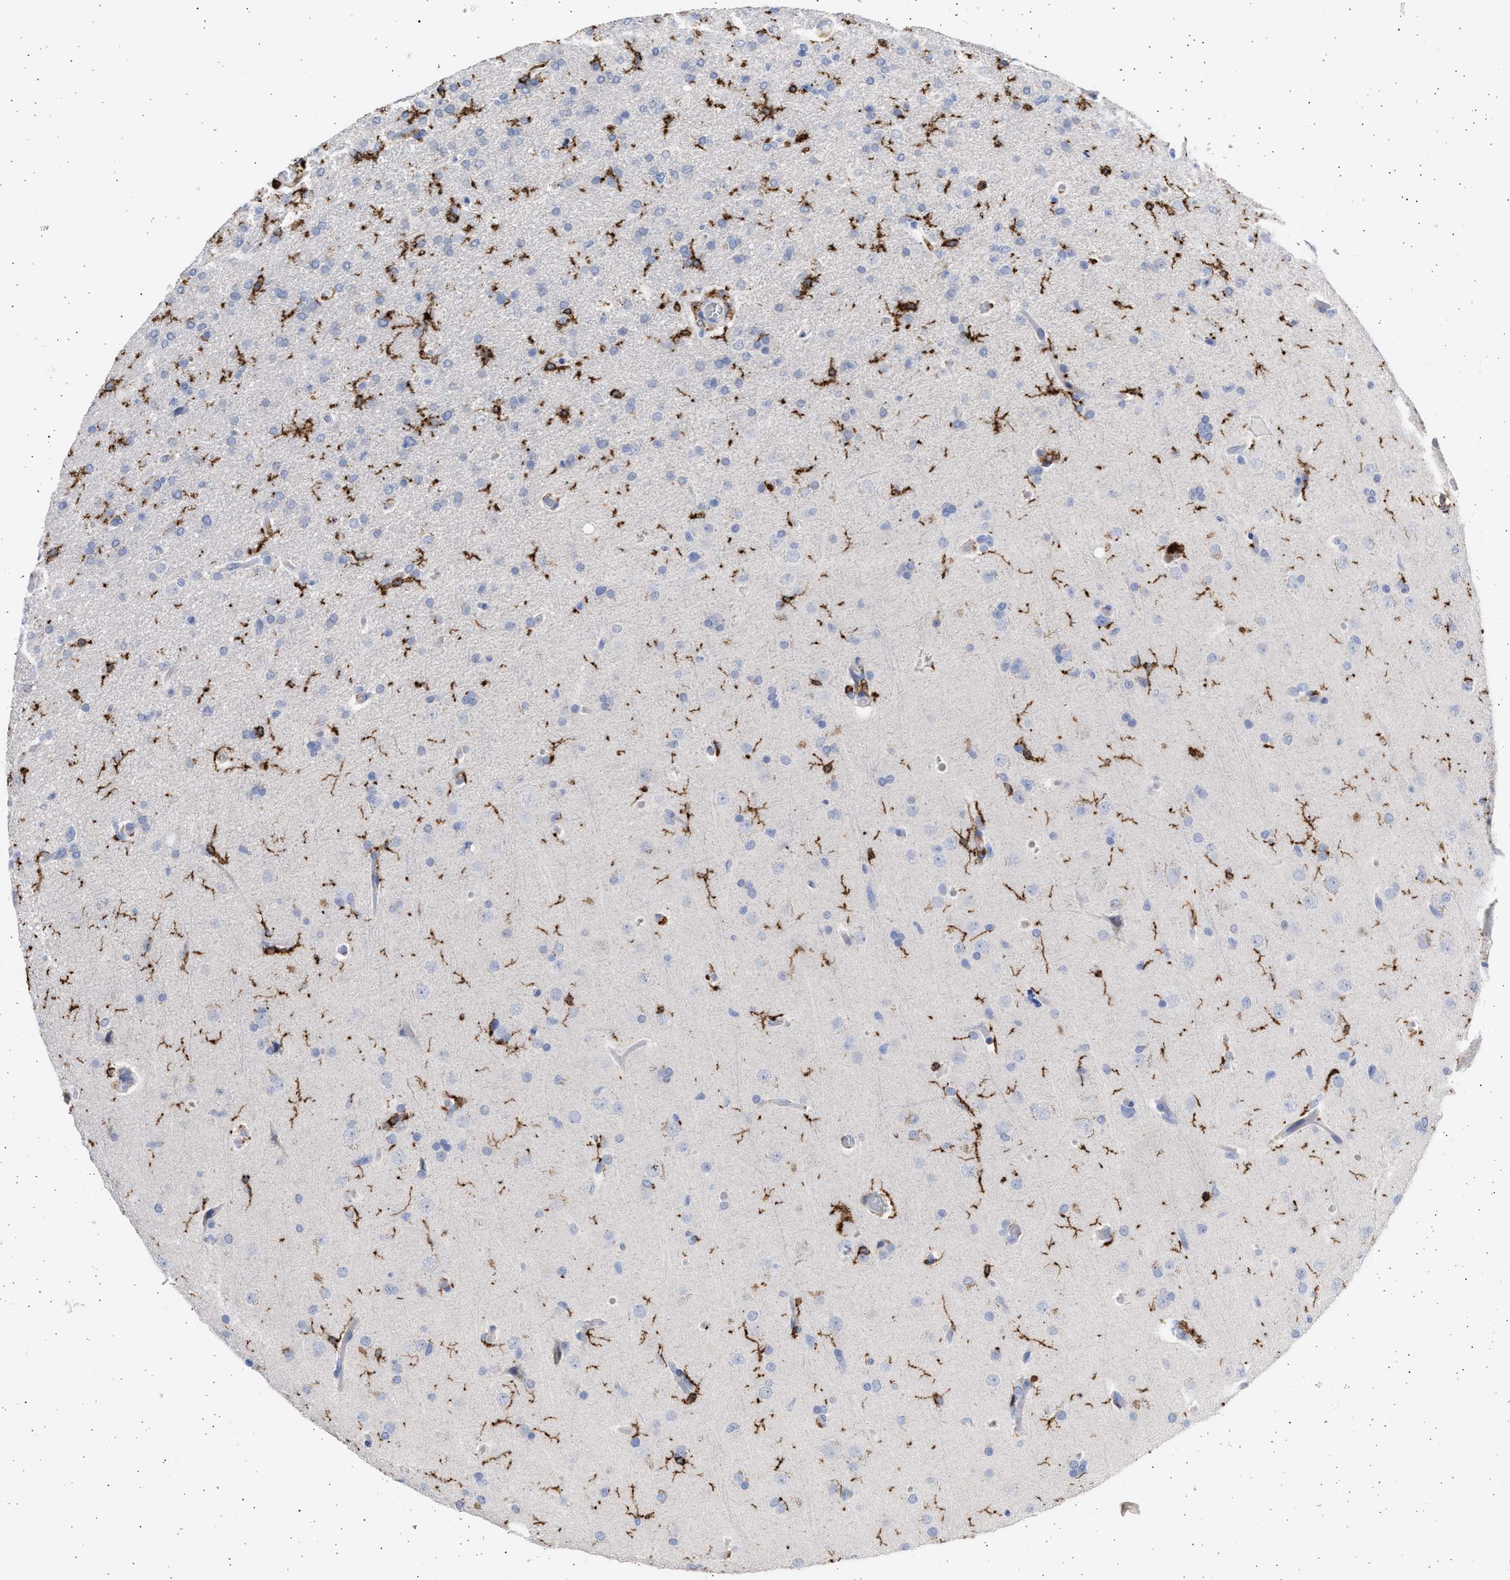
{"staining": {"intensity": "negative", "quantity": "none", "location": "none"}, "tissue": "glioma", "cell_type": "Tumor cells", "image_type": "cancer", "snomed": [{"axis": "morphology", "description": "Glioma, malignant, High grade"}, {"axis": "topography", "description": "Brain"}], "caption": "Immunohistochemical staining of human malignant glioma (high-grade) displays no significant staining in tumor cells. (Brightfield microscopy of DAB (3,3'-diaminobenzidine) IHC at high magnification).", "gene": "FCER1A", "patient": {"sex": "male", "age": 33}}